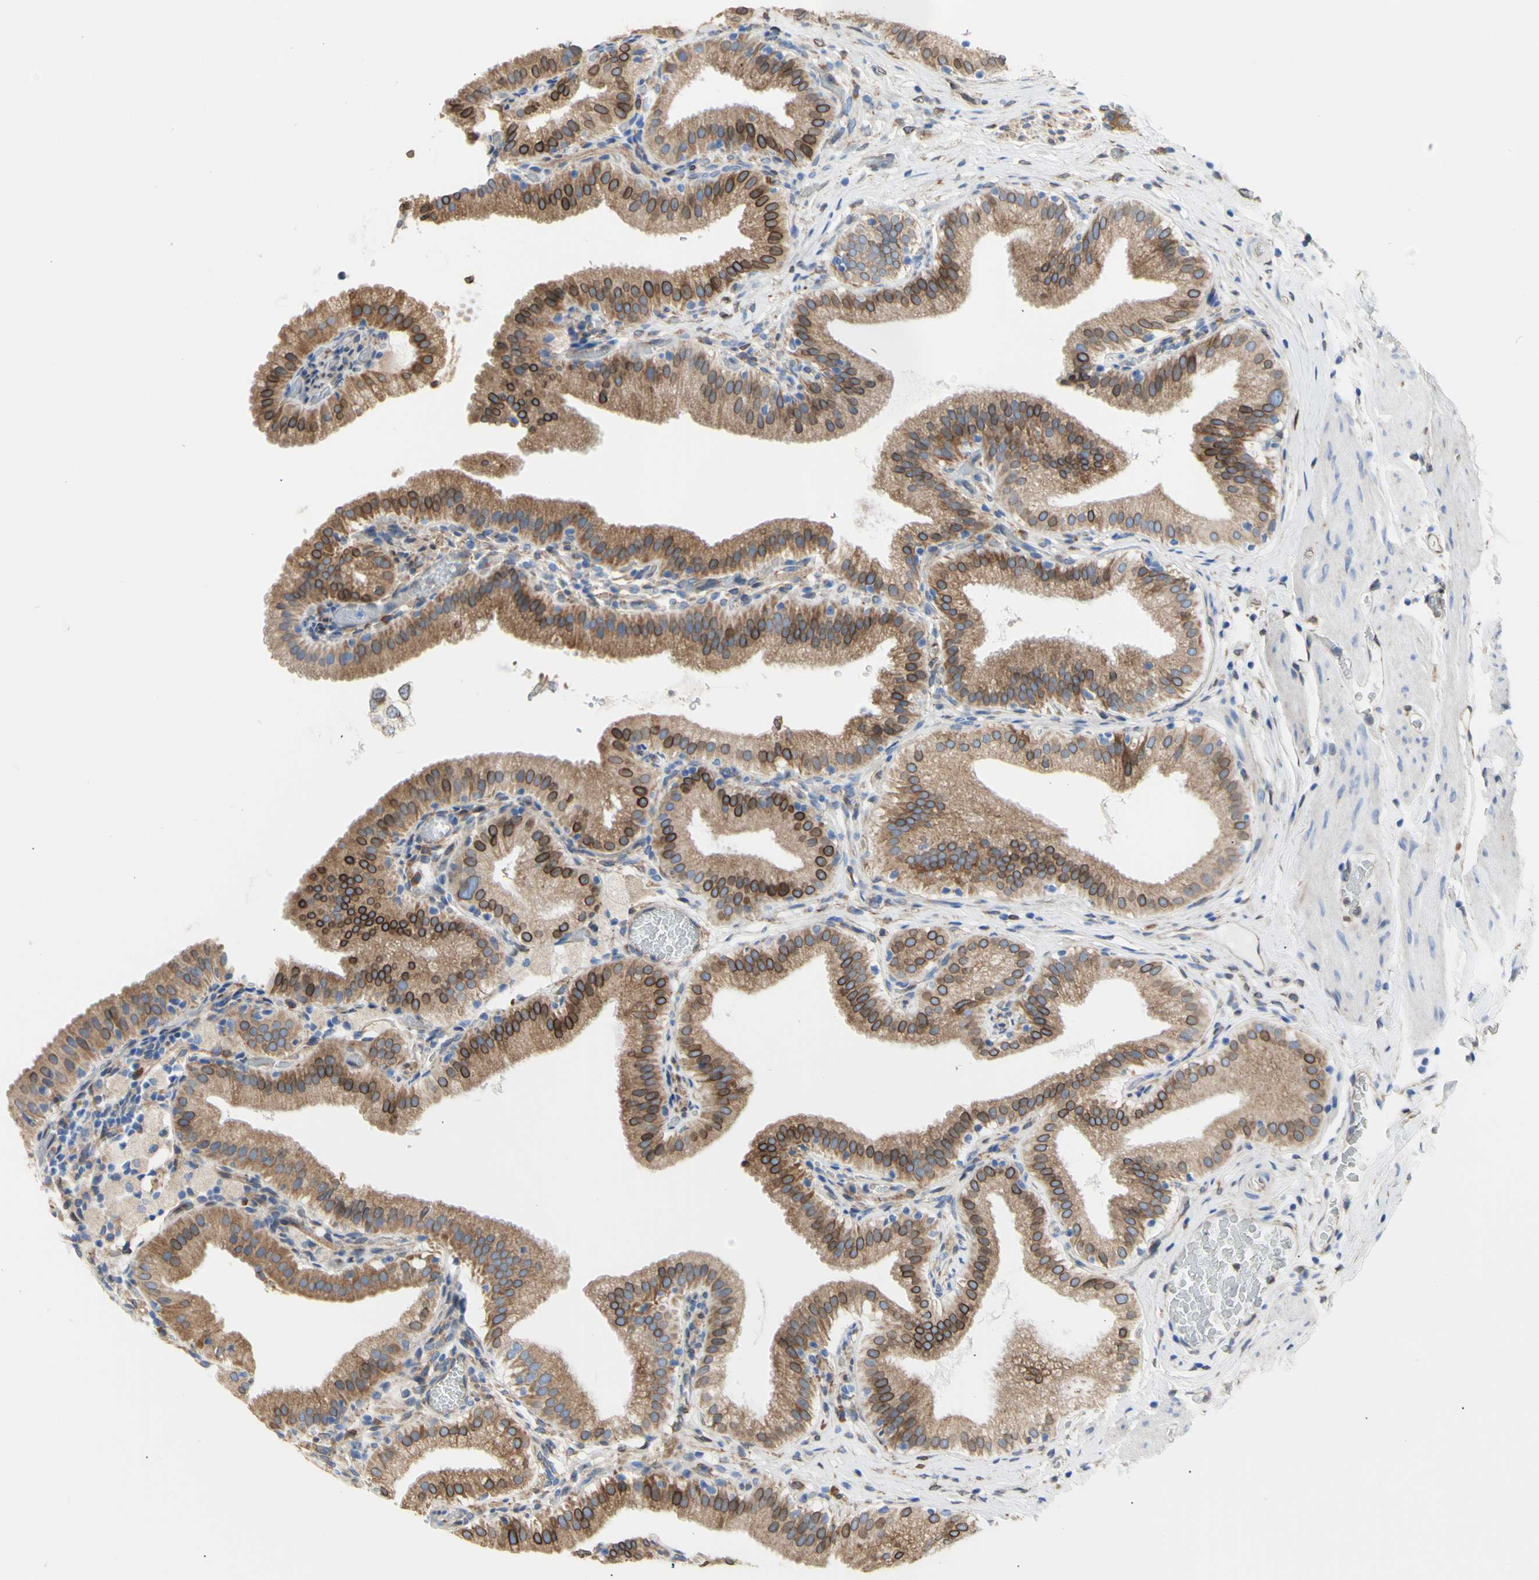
{"staining": {"intensity": "moderate", "quantity": ">75%", "location": "cytoplasmic/membranous,nuclear"}, "tissue": "gallbladder", "cell_type": "Glandular cells", "image_type": "normal", "snomed": [{"axis": "morphology", "description": "Normal tissue, NOS"}, {"axis": "topography", "description": "Gallbladder"}], "caption": "The histopathology image demonstrates immunohistochemical staining of benign gallbladder. There is moderate cytoplasmic/membranous,nuclear expression is seen in about >75% of glandular cells.", "gene": "ERLIN1", "patient": {"sex": "male", "age": 54}}